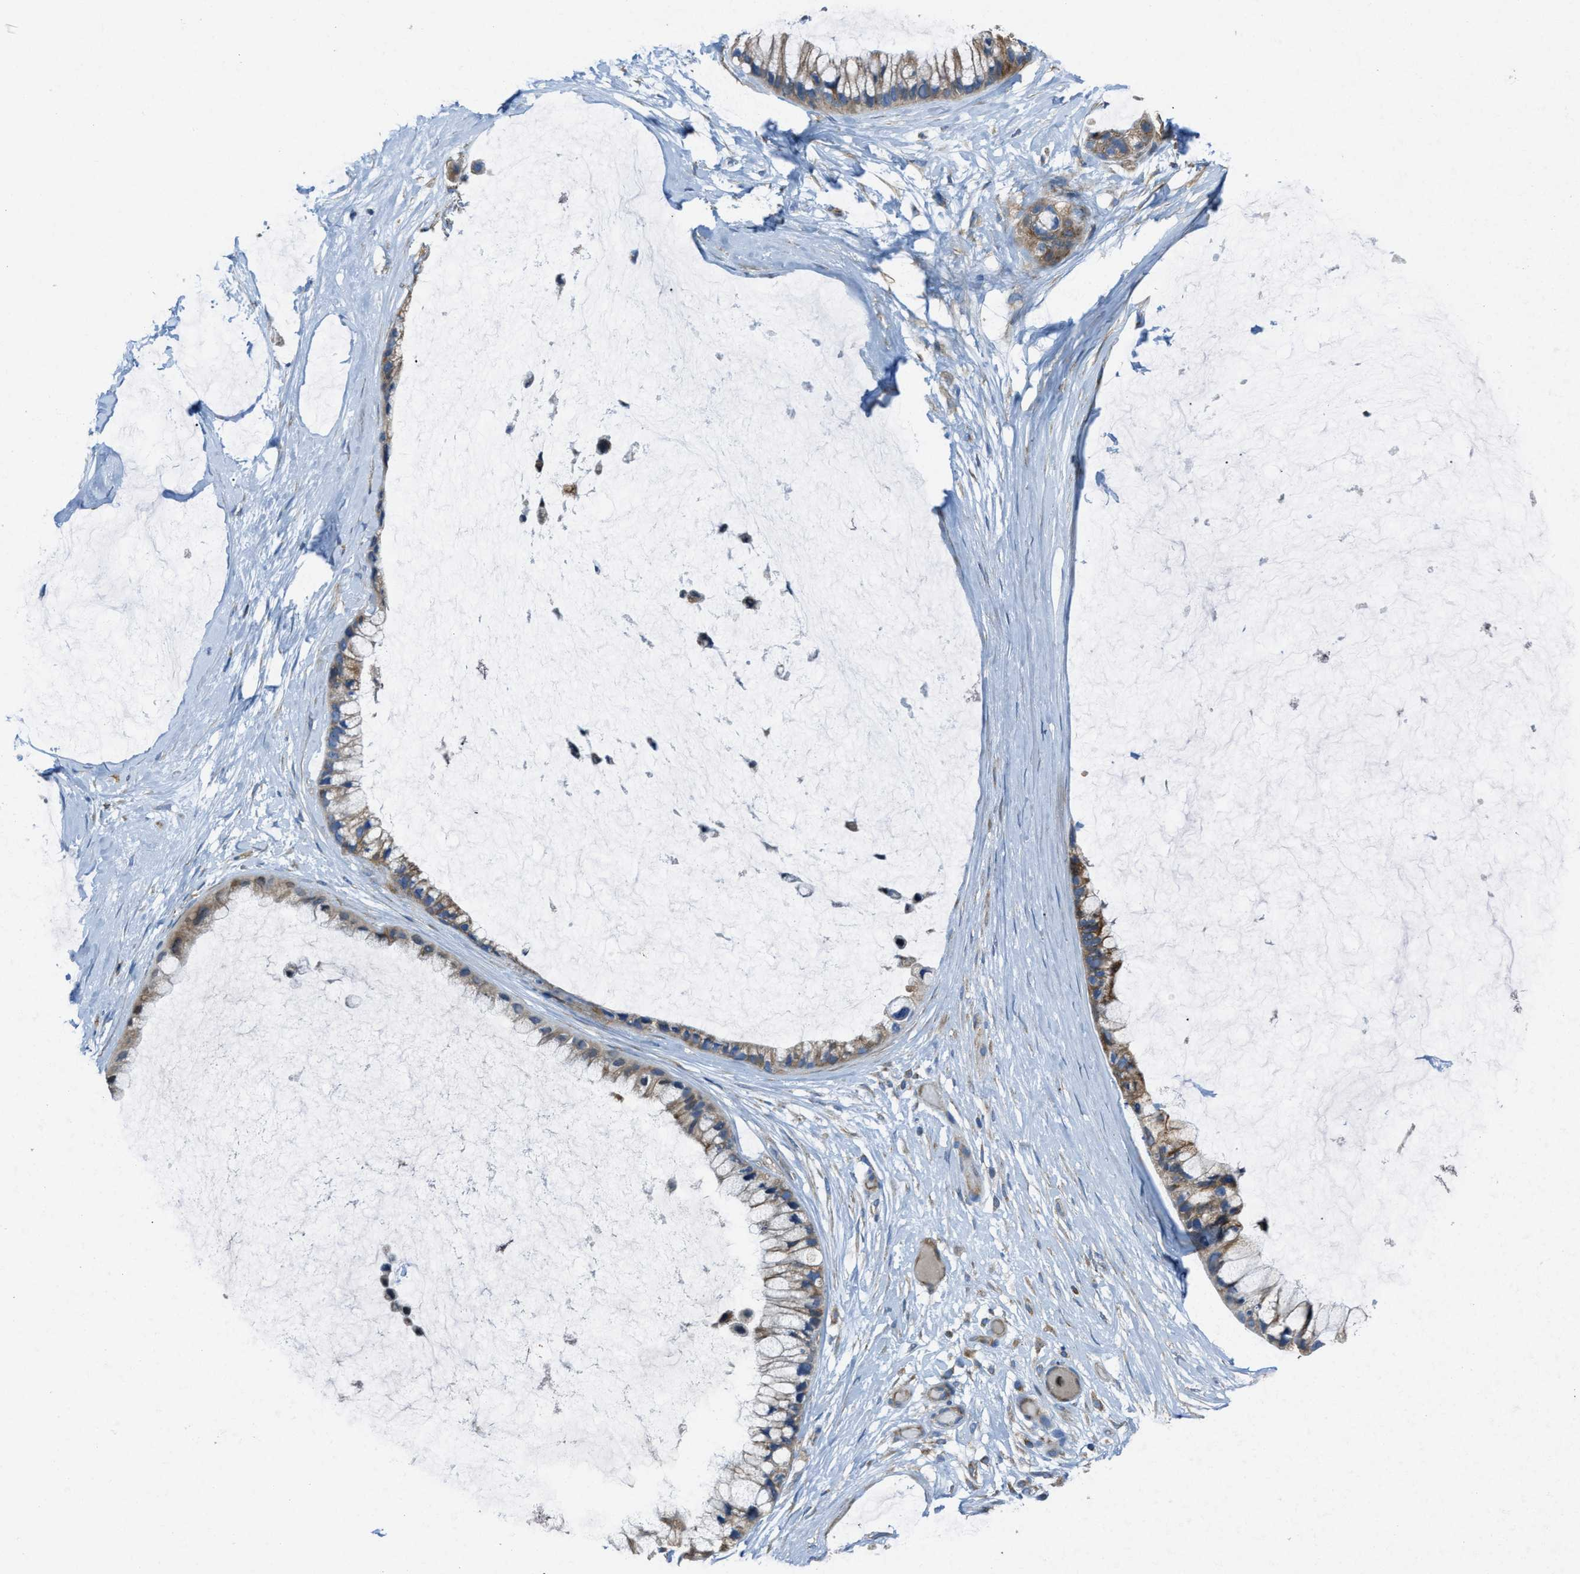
{"staining": {"intensity": "moderate", "quantity": ">75%", "location": "cytoplasmic/membranous"}, "tissue": "ovarian cancer", "cell_type": "Tumor cells", "image_type": "cancer", "snomed": [{"axis": "morphology", "description": "Cystadenocarcinoma, mucinous, NOS"}, {"axis": "topography", "description": "Ovary"}], "caption": "Brown immunohistochemical staining in ovarian cancer reveals moderate cytoplasmic/membranous staining in about >75% of tumor cells.", "gene": "SLC25A11", "patient": {"sex": "female", "age": 39}}